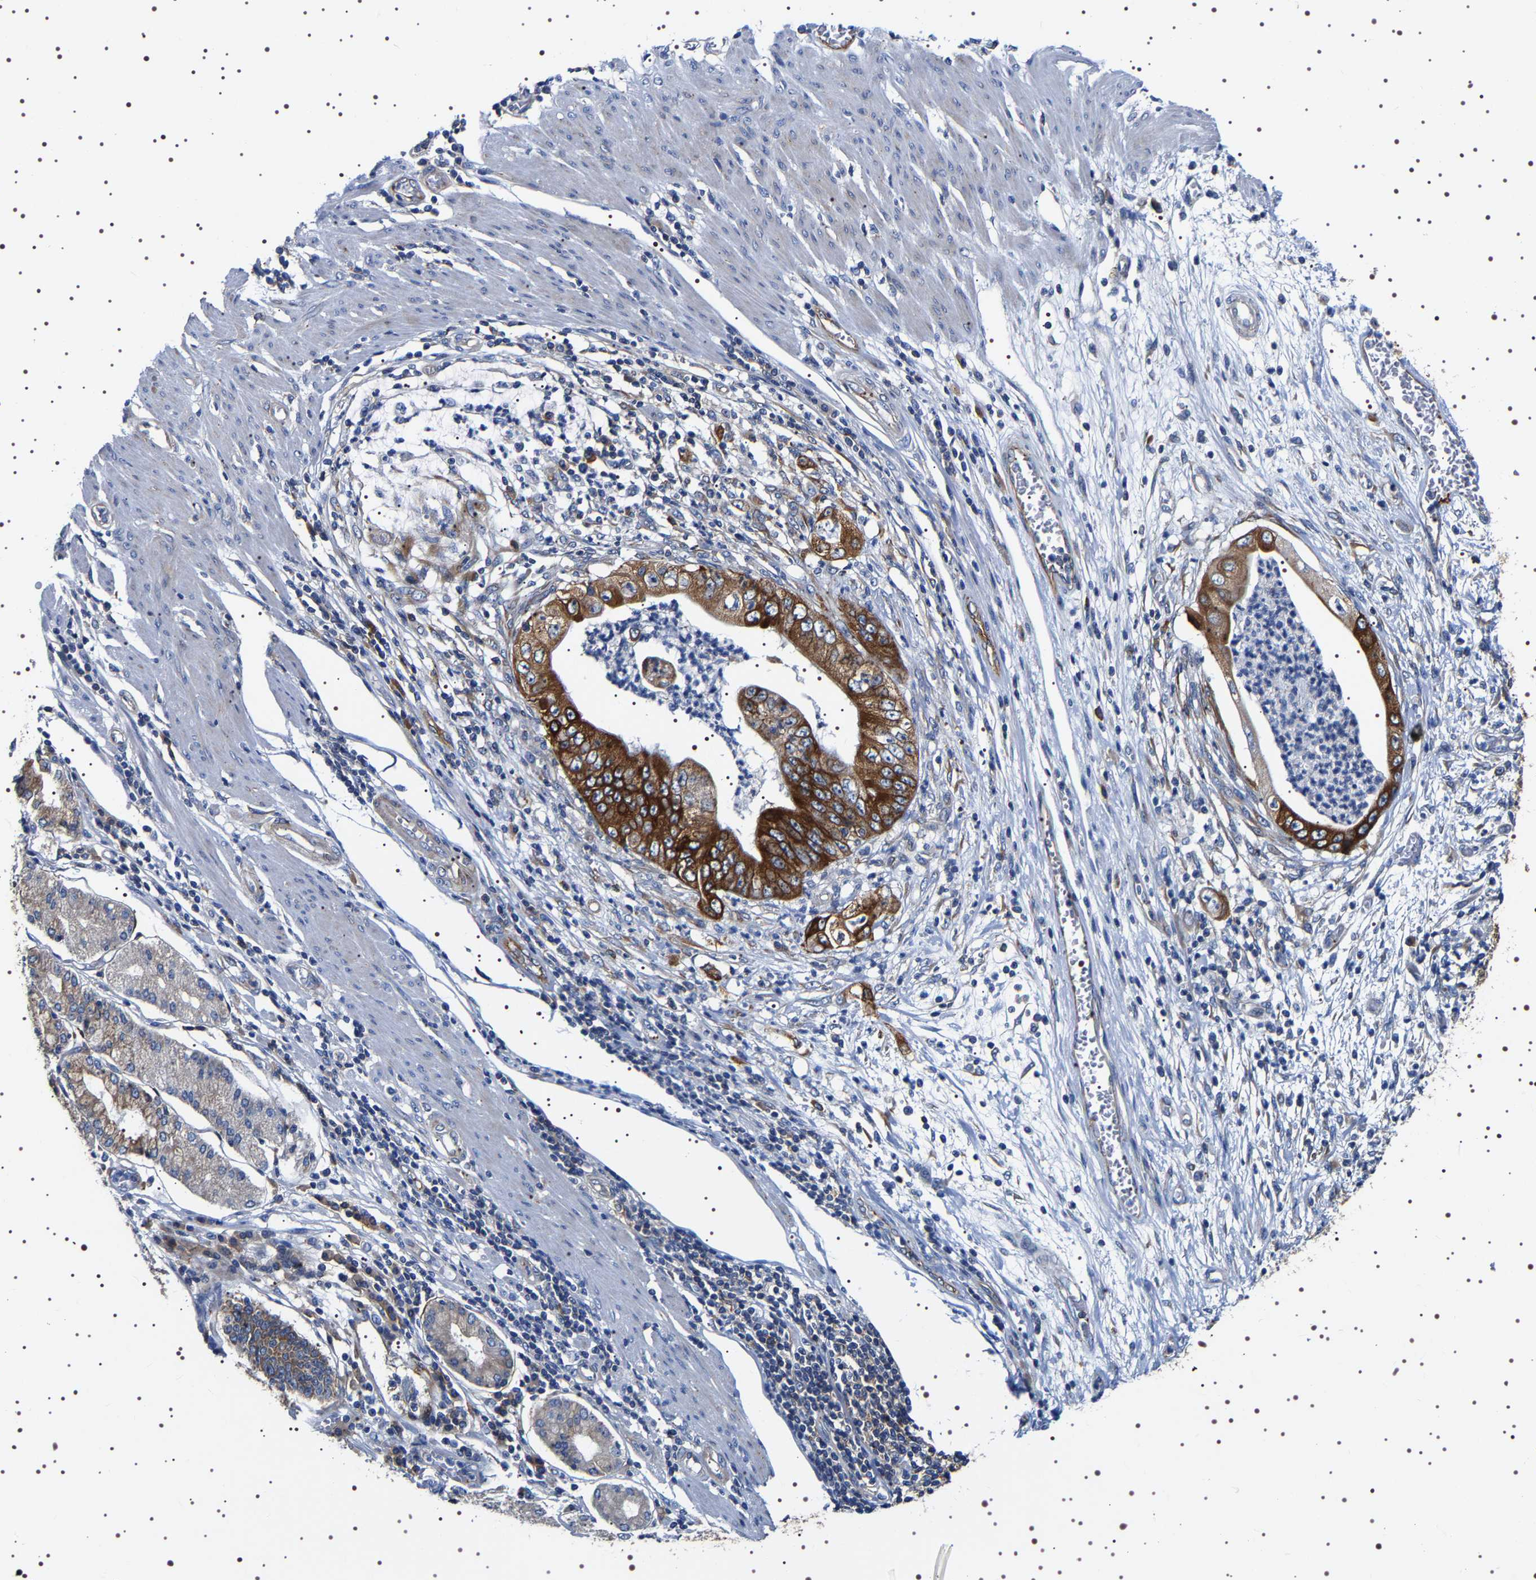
{"staining": {"intensity": "strong", "quantity": ">75%", "location": "cytoplasmic/membranous"}, "tissue": "stomach cancer", "cell_type": "Tumor cells", "image_type": "cancer", "snomed": [{"axis": "morphology", "description": "Adenocarcinoma, NOS"}, {"axis": "topography", "description": "Stomach"}], "caption": "Immunohistochemistry (IHC) (DAB) staining of adenocarcinoma (stomach) reveals strong cytoplasmic/membranous protein expression in approximately >75% of tumor cells.", "gene": "SQLE", "patient": {"sex": "female", "age": 73}}